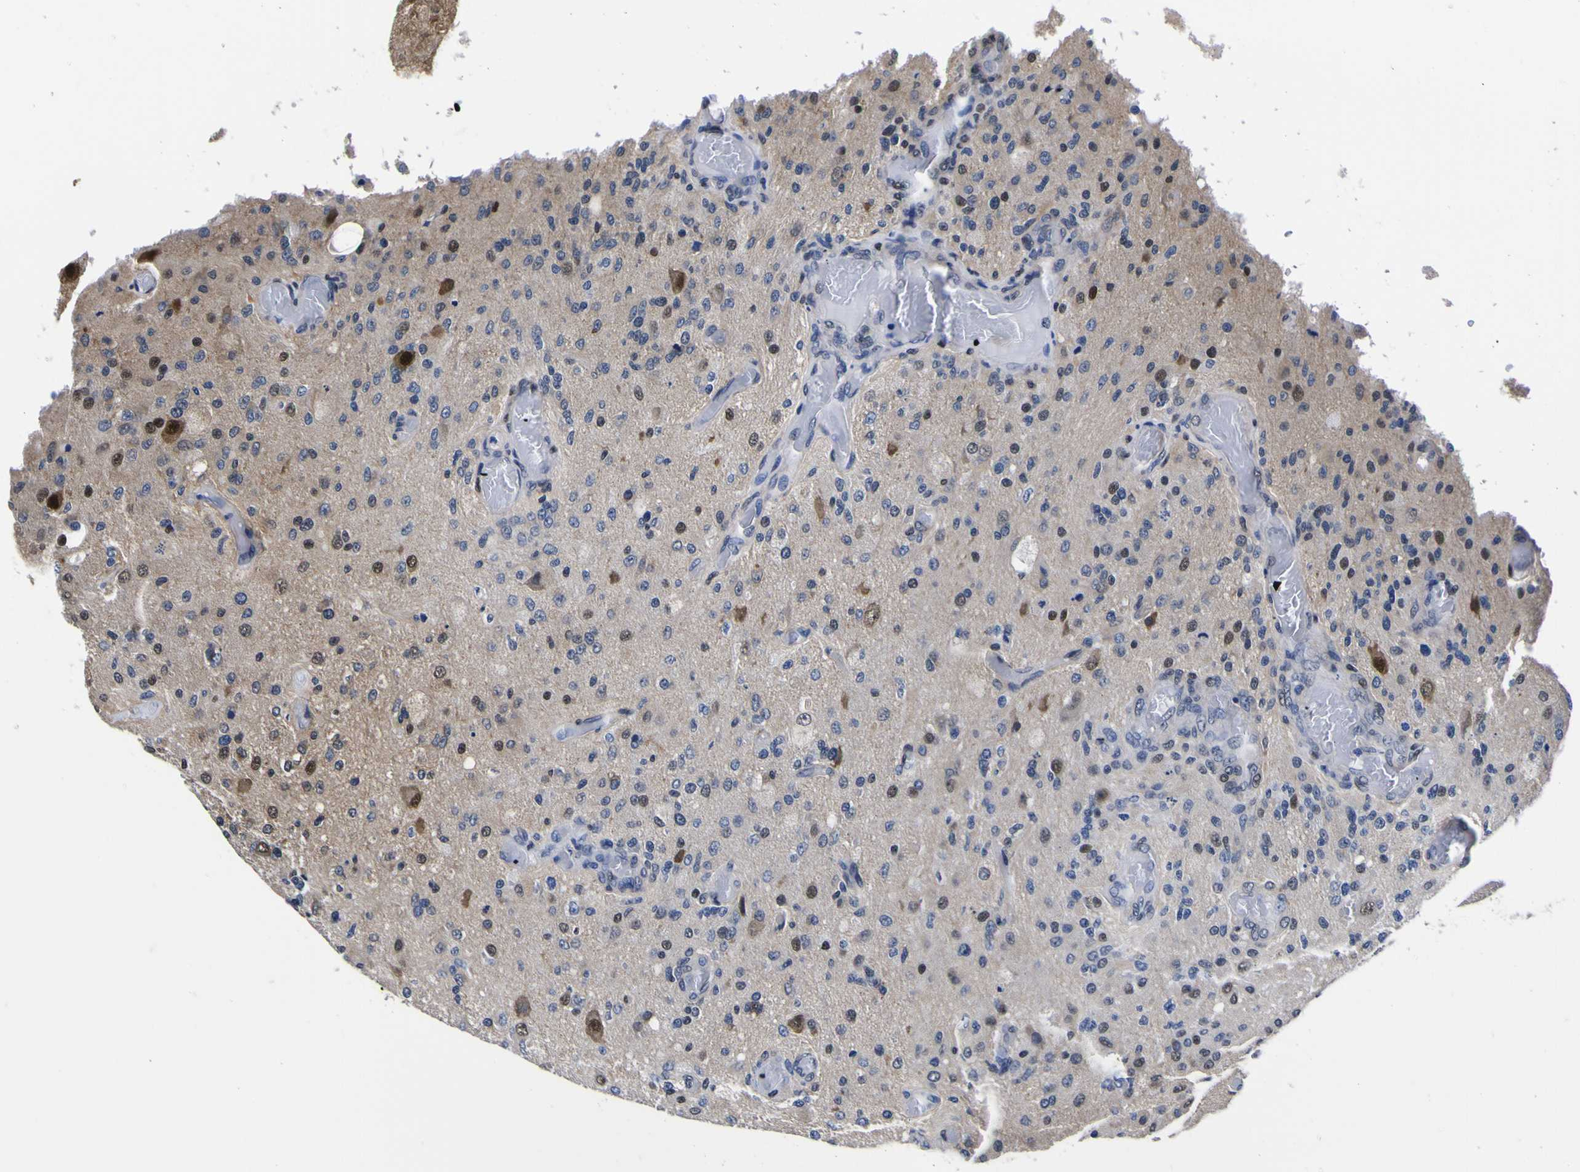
{"staining": {"intensity": "strong", "quantity": "<25%", "location": "cytoplasmic/membranous,nuclear"}, "tissue": "glioma", "cell_type": "Tumor cells", "image_type": "cancer", "snomed": [{"axis": "morphology", "description": "Normal tissue, NOS"}, {"axis": "morphology", "description": "Glioma, malignant, High grade"}, {"axis": "topography", "description": "Cerebral cortex"}], "caption": "The image reveals immunohistochemical staining of glioma. There is strong cytoplasmic/membranous and nuclear positivity is appreciated in about <25% of tumor cells.", "gene": "FAM110B", "patient": {"sex": "male", "age": 77}}